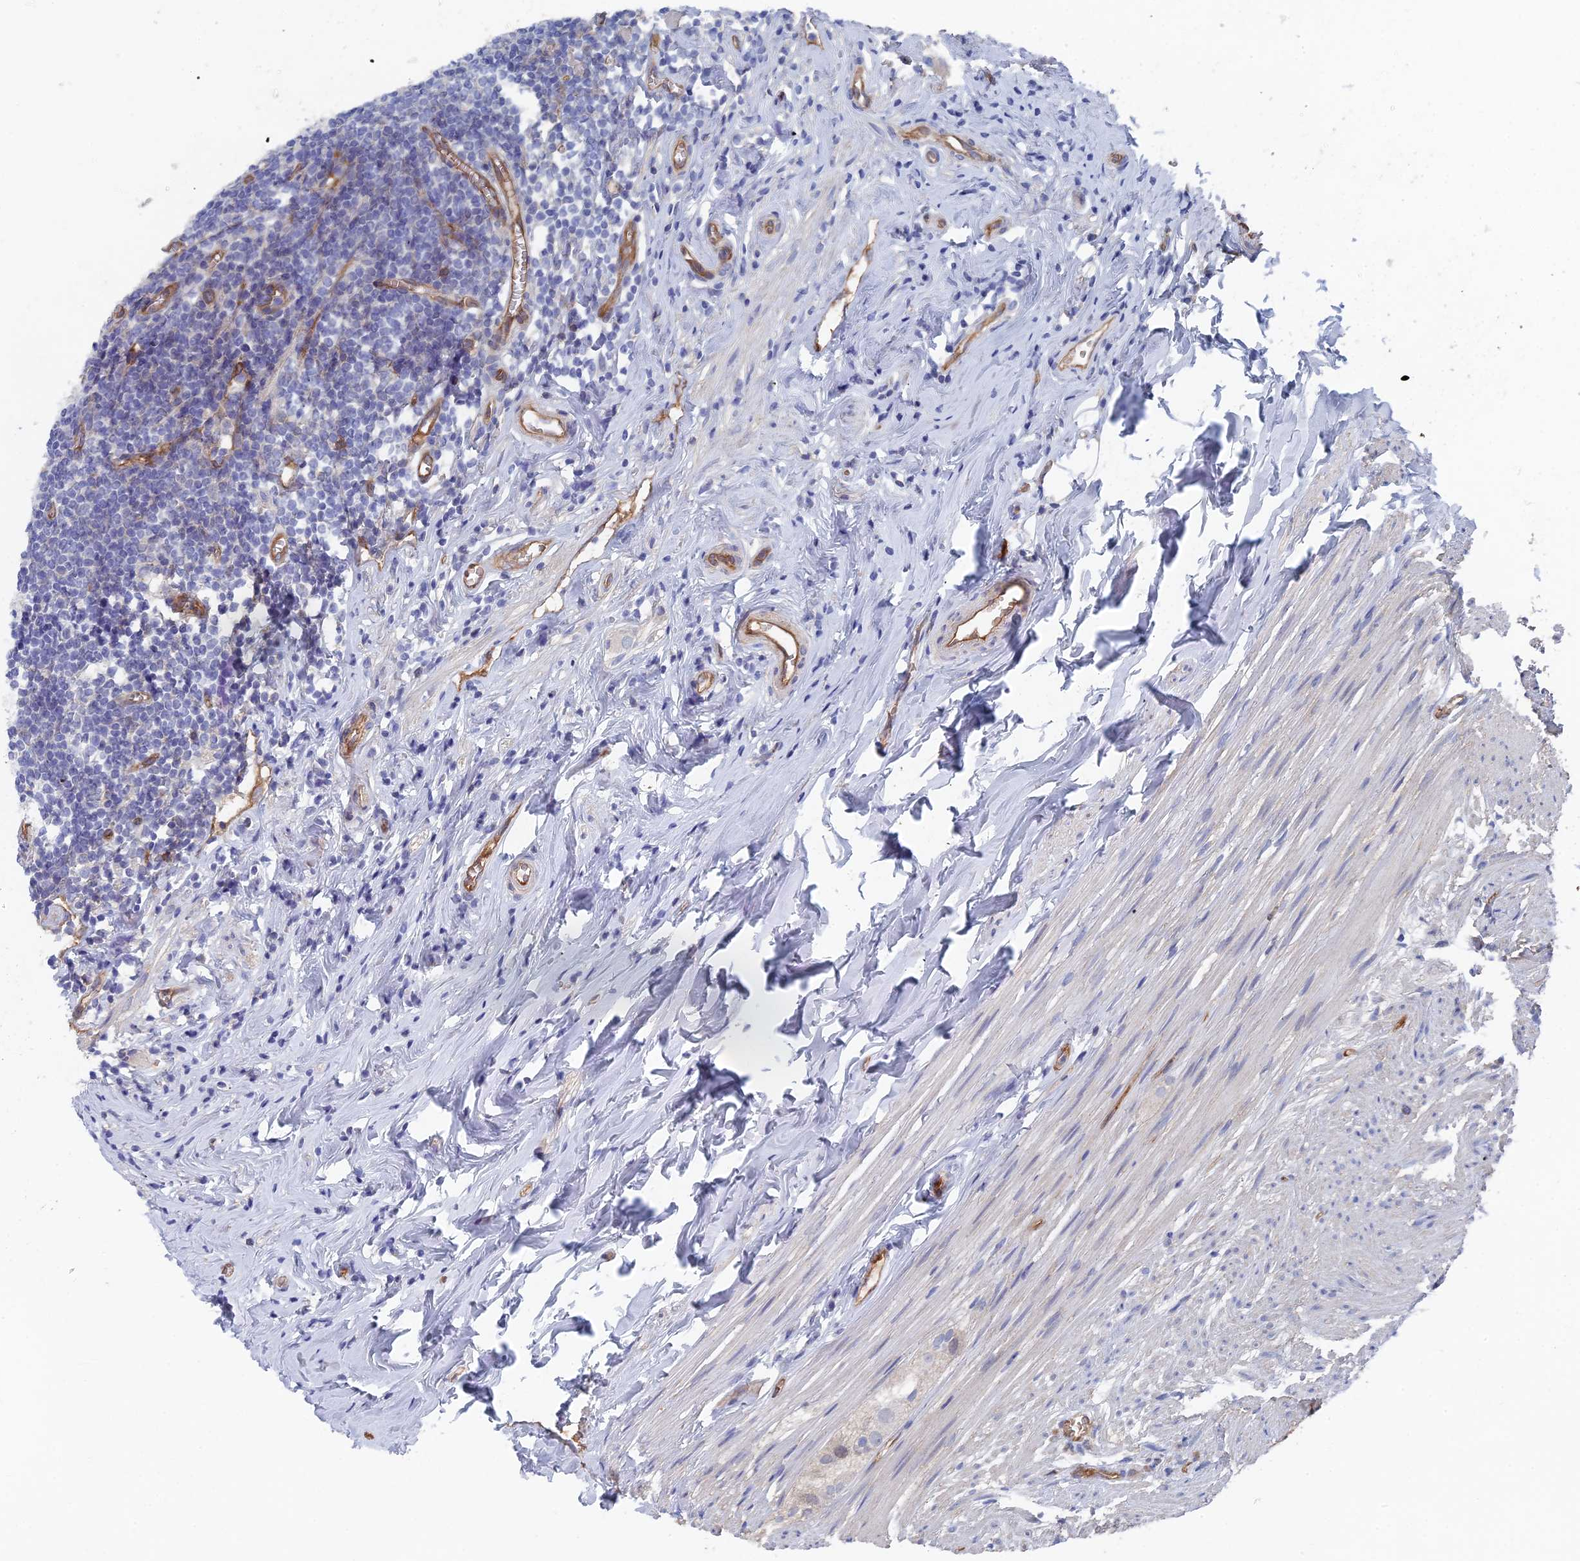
{"staining": {"intensity": "weak", "quantity": "25%-75%", "location": "cytoplasmic/membranous"}, "tissue": "appendix", "cell_type": "Glandular cells", "image_type": "normal", "snomed": [{"axis": "morphology", "description": "Normal tissue, NOS"}, {"axis": "topography", "description": "Appendix"}], "caption": "This photomicrograph shows benign appendix stained with immunohistochemistry to label a protein in brown. The cytoplasmic/membranous of glandular cells show weak positivity for the protein. Nuclei are counter-stained blue.", "gene": "ARAP3", "patient": {"sex": "female", "age": 51}}